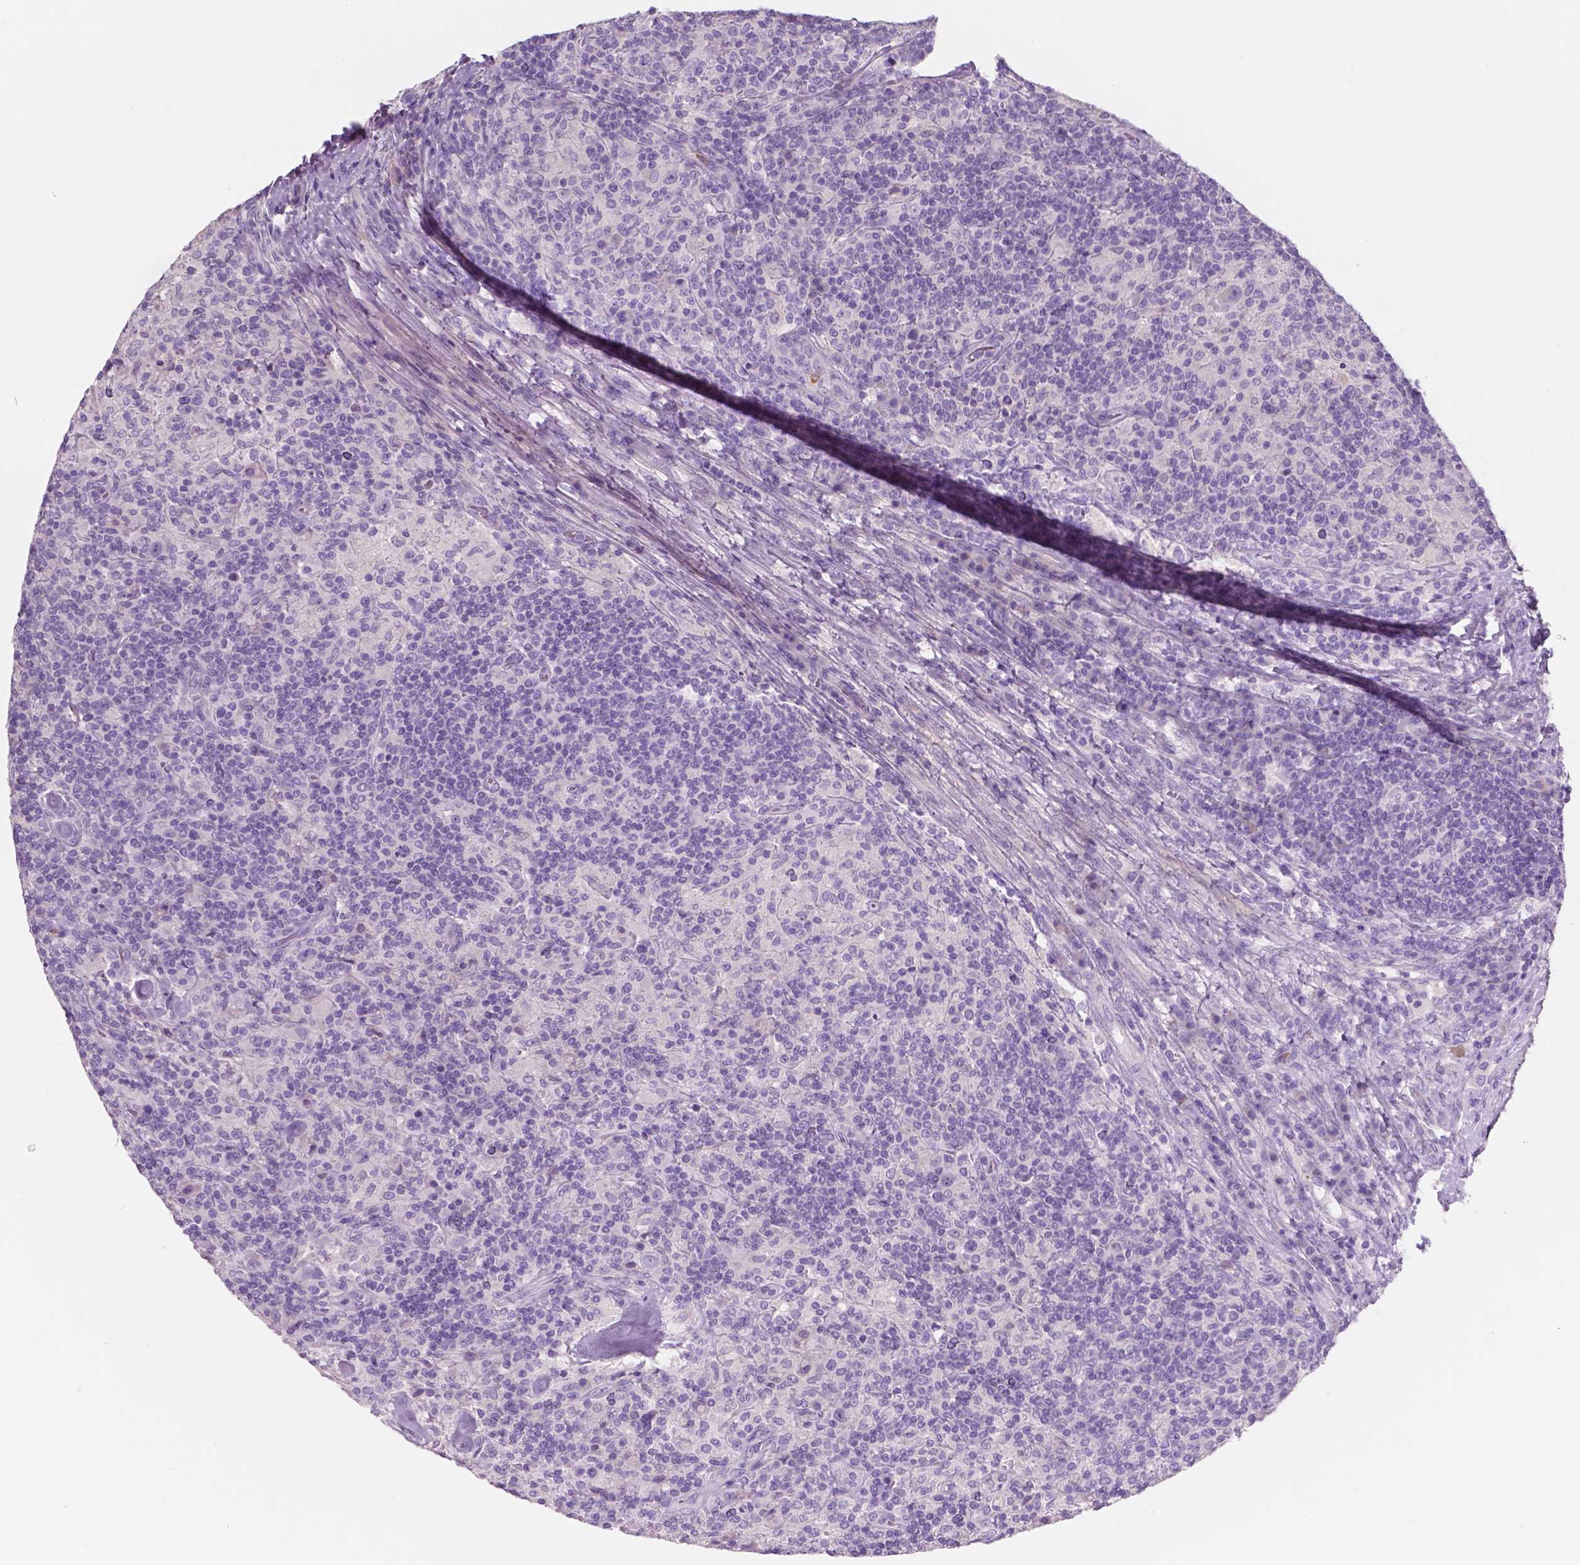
{"staining": {"intensity": "negative", "quantity": "none", "location": "none"}, "tissue": "lymphoma", "cell_type": "Tumor cells", "image_type": "cancer", "snomed": [{"axis": "morphology", "description": "Hodgkin's disease, NOS"}, {"axis": "topography", "description": "Lymph node"}], "caption": "A micrograph of Hodgkin's disease stained for a protein exhibits no brown staining in tumor cells.", "gene": "CUZD1", "patient": {"sex": "male", "age": 70}}